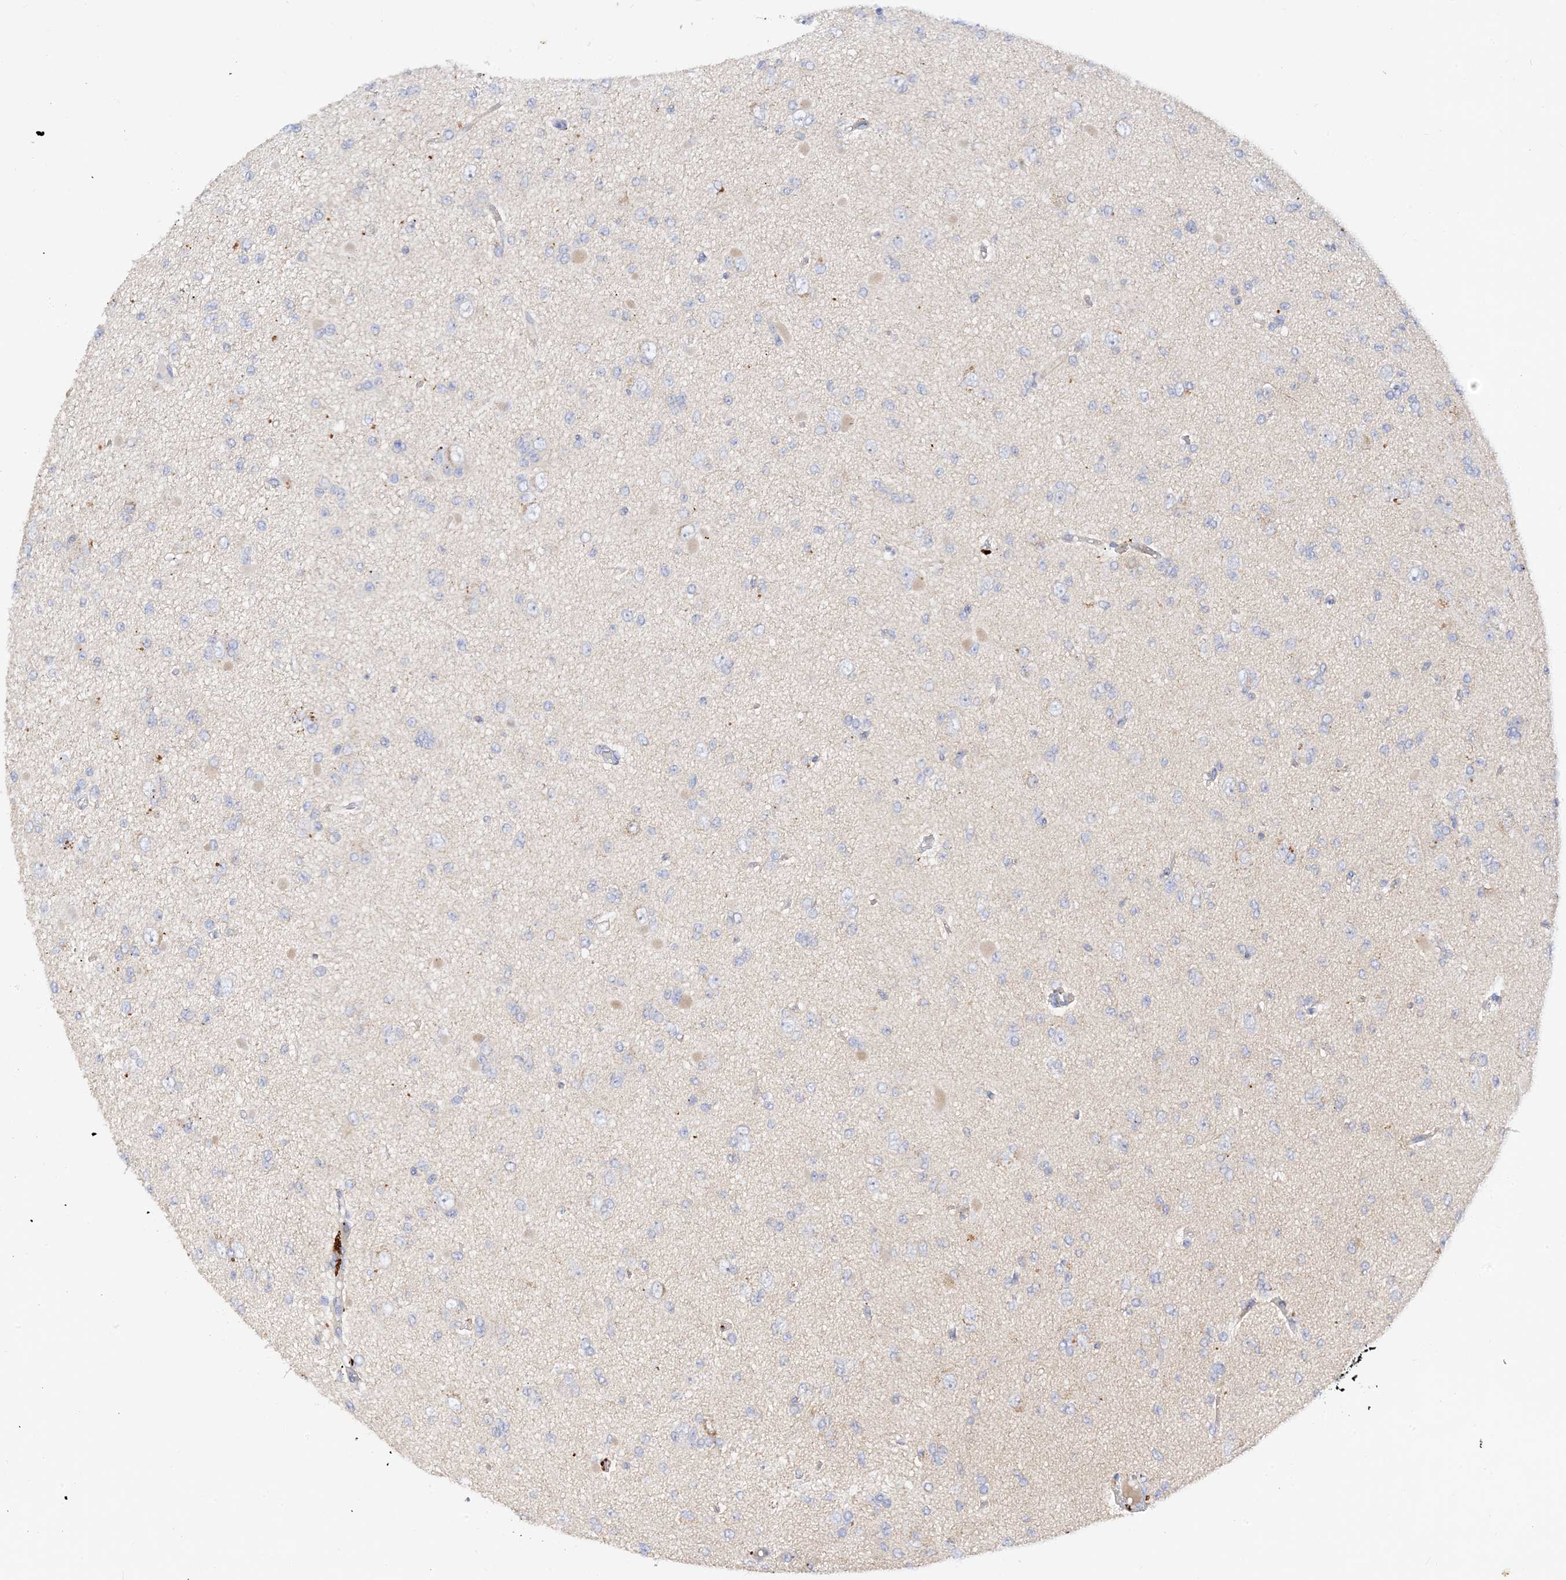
{"staining": {"intensity": "negative", "quantity": "none", "location": "none"}, "tissue": "glioma", "cell_type": "Tumor cells", "image_type": "cancer", "snomed": [{"axis": "morphology", "description": "Glioma, malignant, Low grade"}, {"axis": "topography", "description": "Brain"}], "caption": "DAB (3,3'-diaminobenzidine) immunohistochemical staining of human glioma reveals no significant positivity in tumor cells. (DAB (3,3'-diaminobenzidine) immunohistochemistry (IHC) visualized using brightfield microscopy, high magnification).", "gene": "ARV1", "patient": {"sex": "female", "age": 22}}